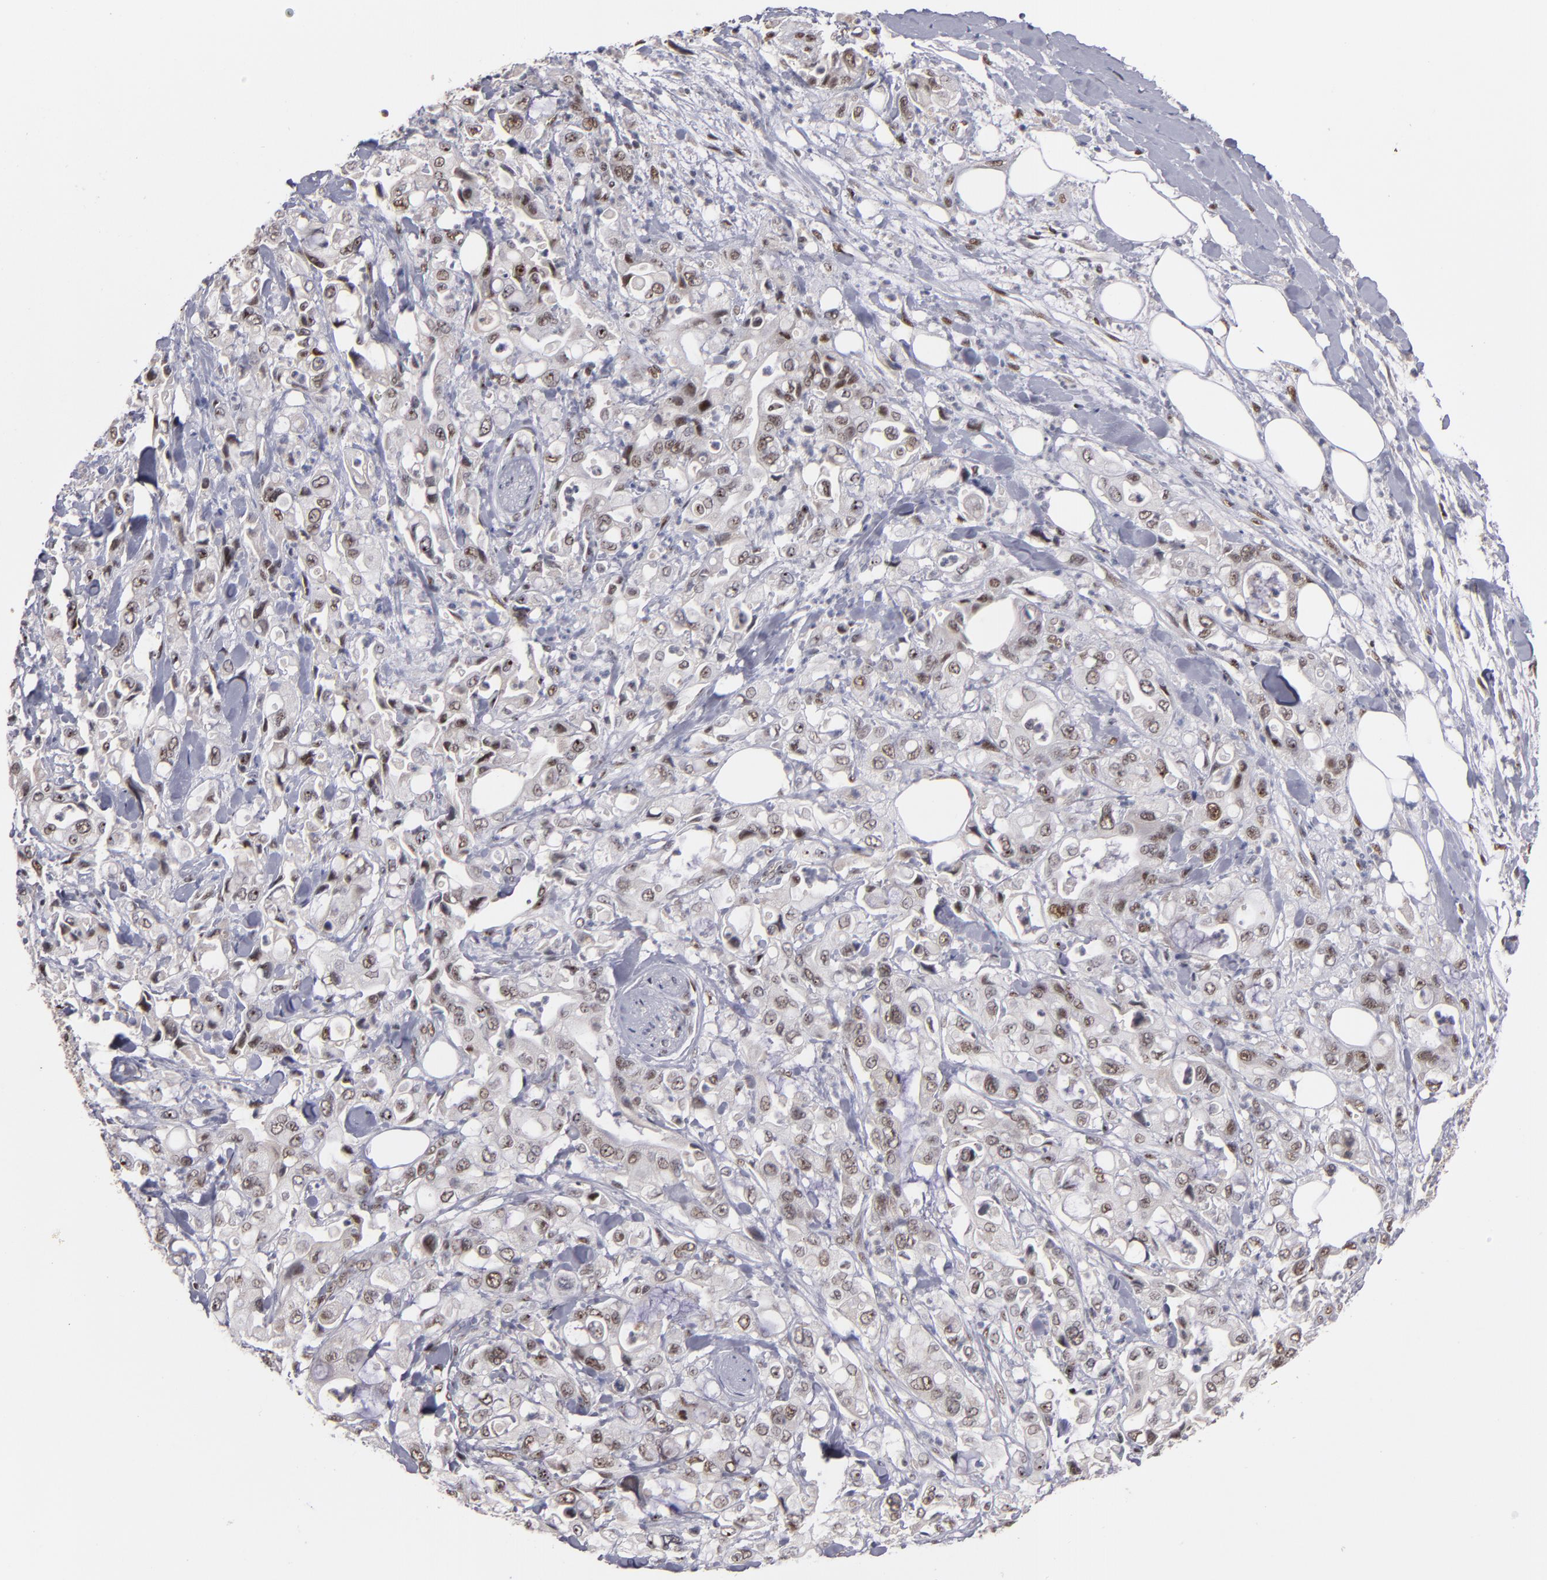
{"staining": {"intensity": "weak", "quantity": "<25%", "location": "nuclear"}, "tissue": "pancreatic cancer", "cell_type": "Tumor cells", "image_type": "cancer", "snomed": [{"axis": "morphology", "description": "Adenocarcinoma, NOS"}, {"axis": "topography", "description": "Pancreas"}], "caption": "IHC image of neoplastic tissue: pancreatic adenocarcinoma stained with DAB reveals no significant protein expression in tumor cells.", "gene": "ZNF234", "patient": {"sex": "male", "age": 70}}